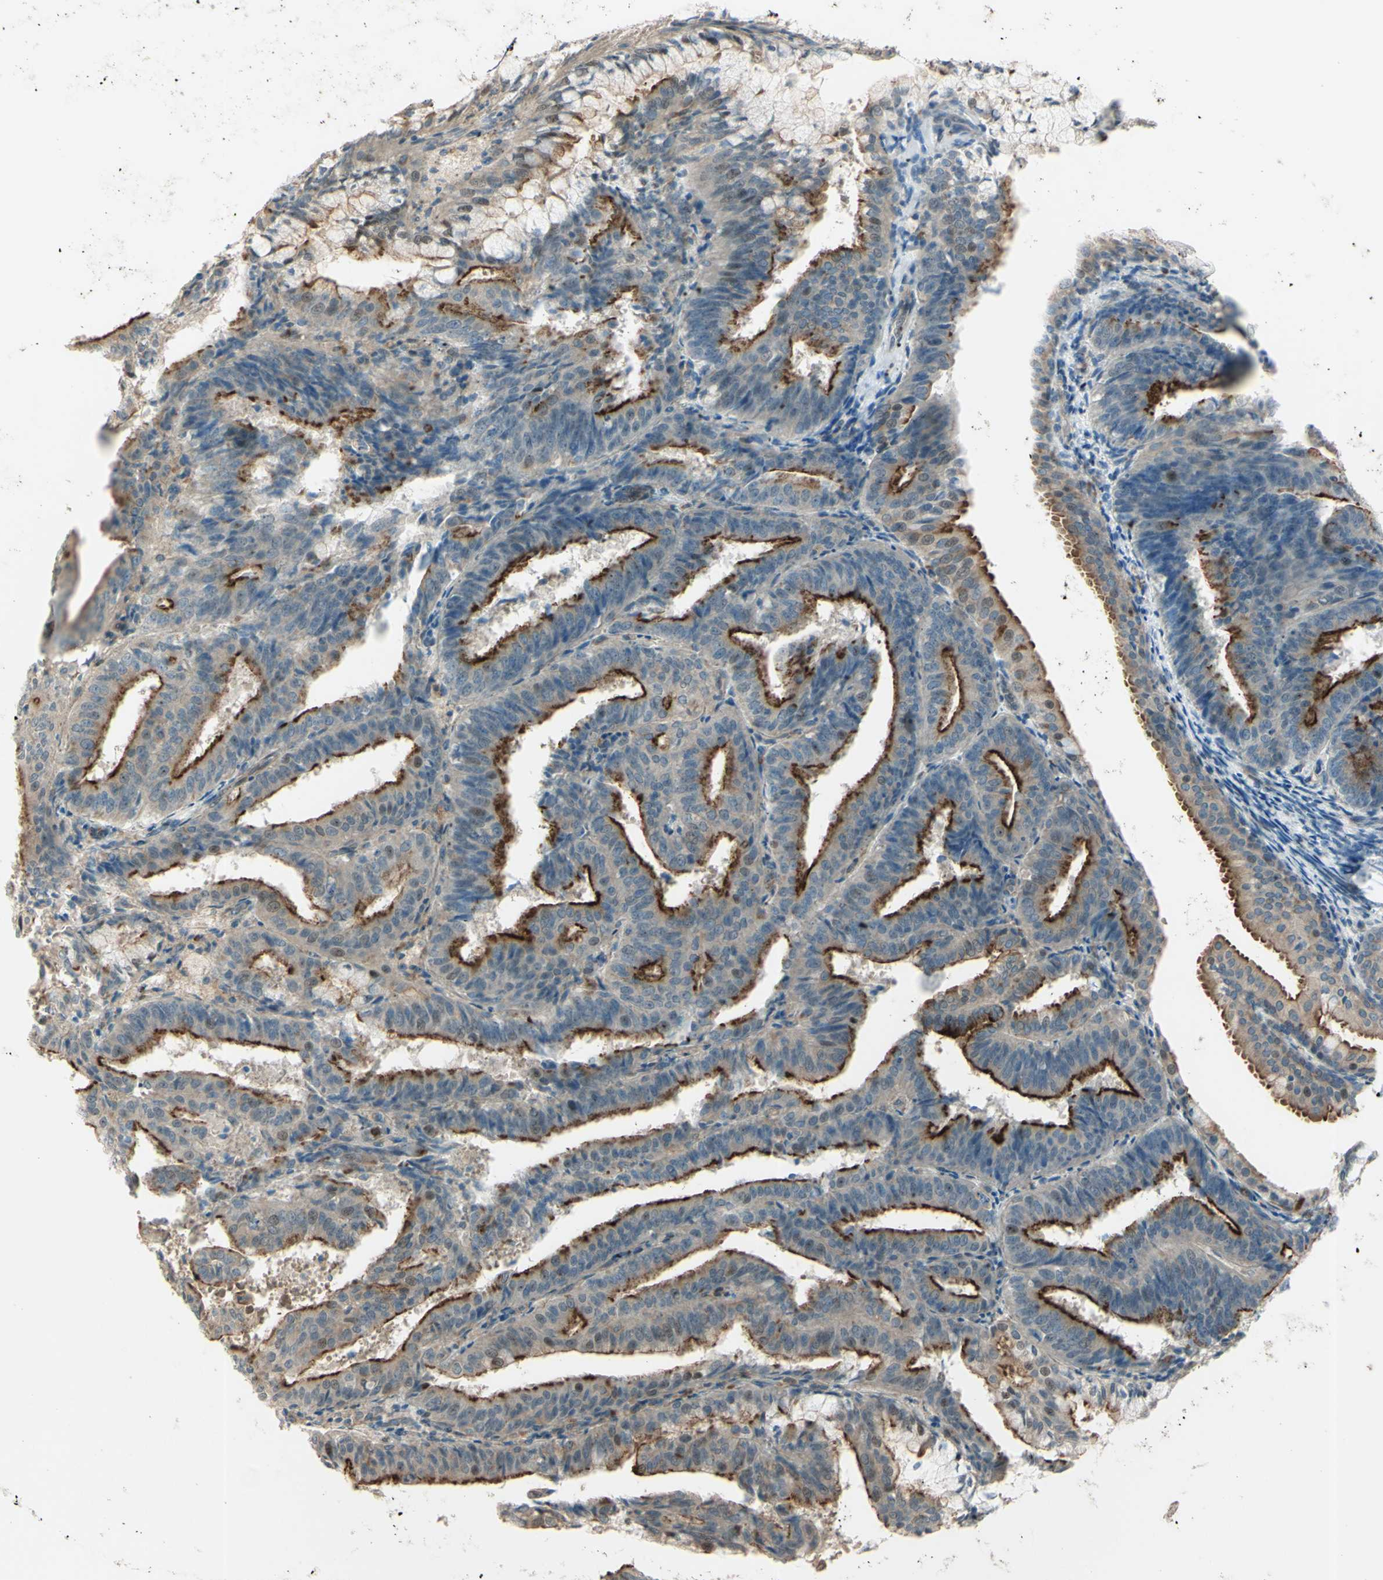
{"staining": {"intensity": "strong", "quantity": "25%-75%", "location": "cytoplasmic/membranous"}, "tissue": "endometrial cancer", "cell_type": "Tumor cells", "image_type": "cancer", "snomed": [{"axis": "morphology", "description": "Adenocarcinoma, NOS"}, {"axis": "topography", "description": "Endometrium"}], "caption": "Immunohistochemistry histopathology image of endometrial cancer stained for a protein (brown), which demonstrates high levels of strong cytoplasmic/membranous positivity in about 25%-75% of tumor cells.", "gene": "LMTK2", "patient": {"sex": "female", "age": 63}}